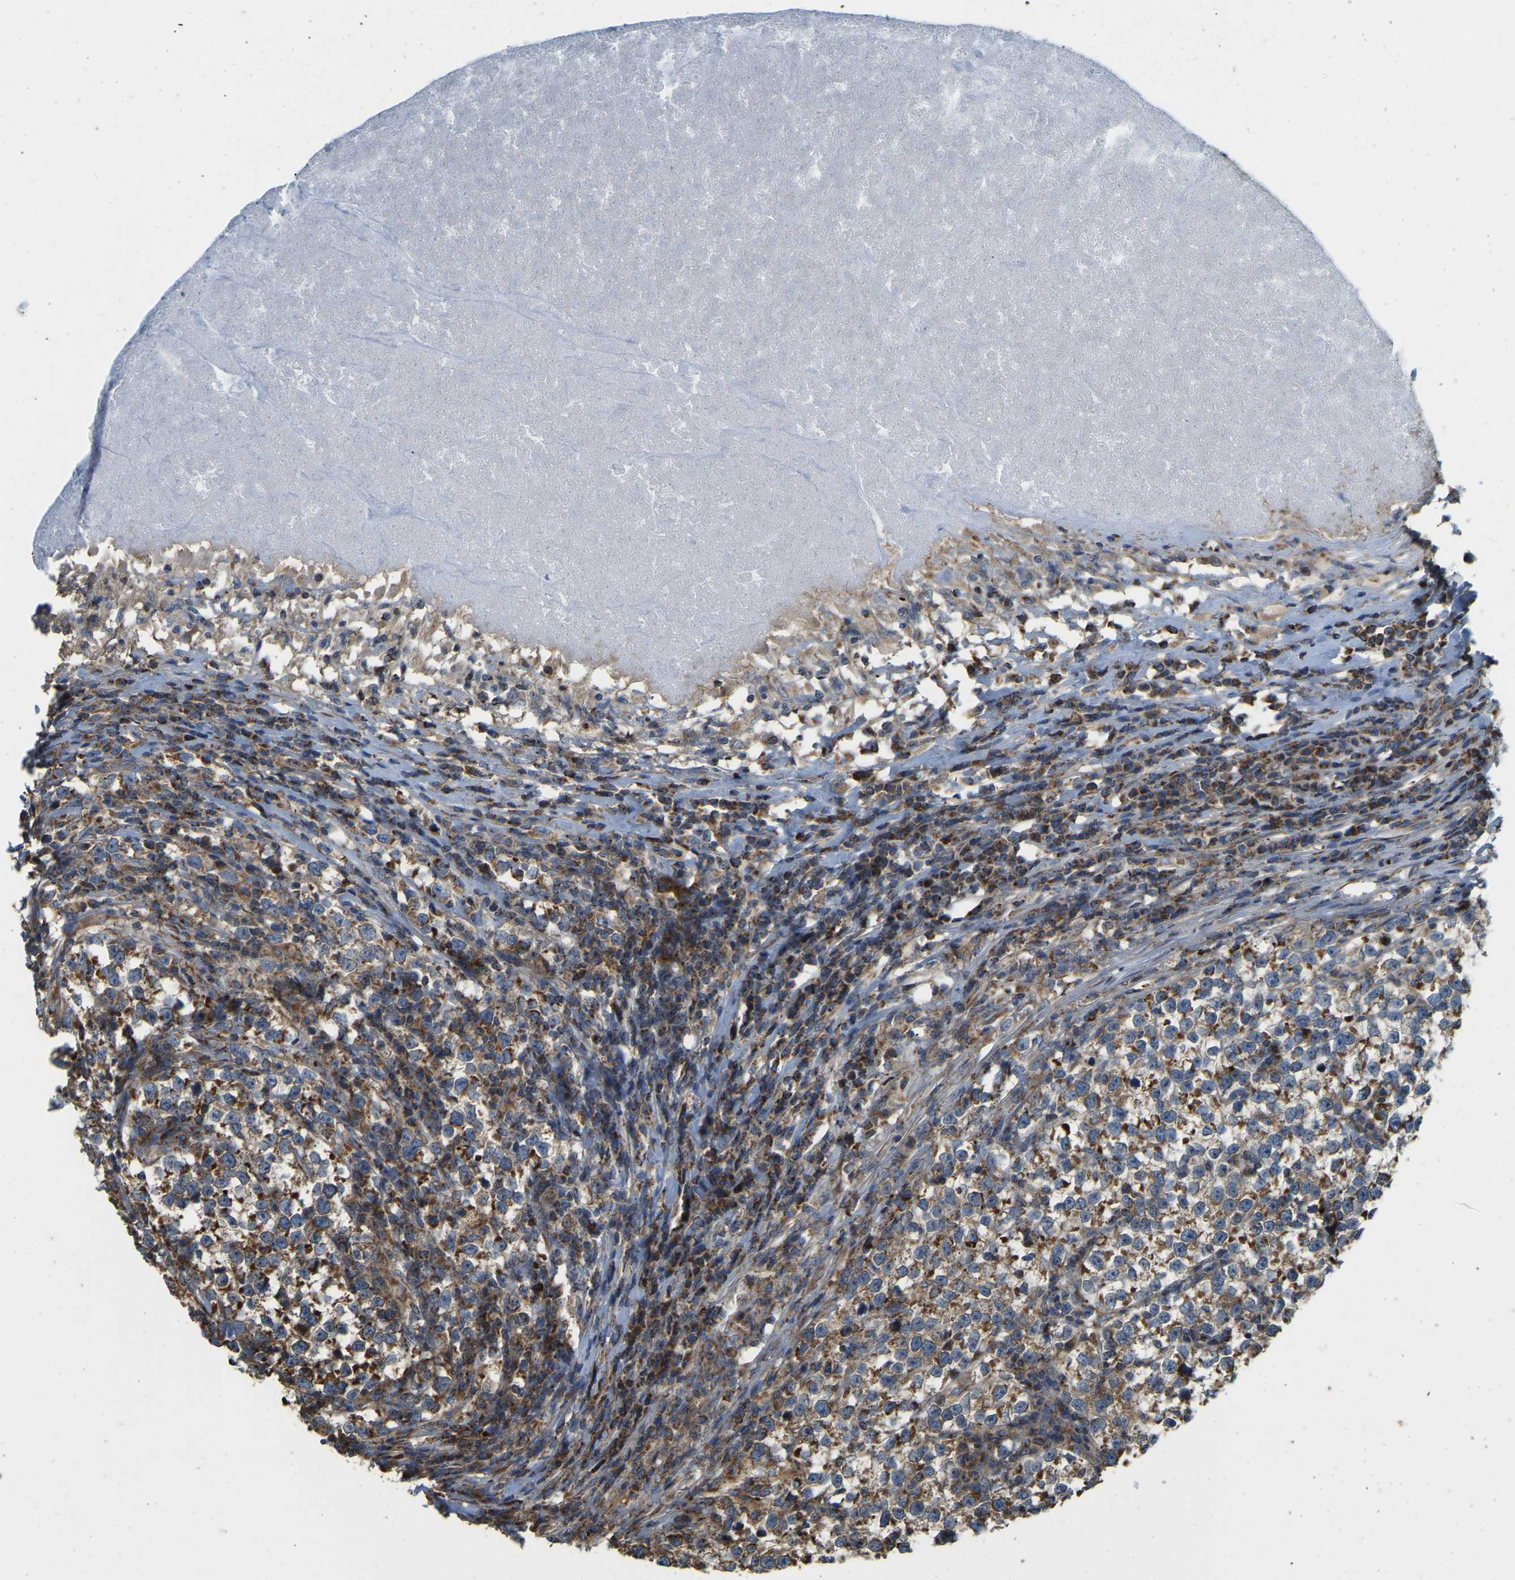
{"staining": {"intensity": "moderate", "quantity": ">75%", "location": "cytoplasmic/membranous"}, "tissue": "testis cancer", "cell_type": "Tumor cells", "image_type": "cancer", "snomed": [{"axis": "morphology", "description": "Normal tissue, NOS"}, {"axis": "morphology", "description": "Seminoma, NOS"}, {"axis": "topography", "description": "Testis"}], "caption": "Immunohistochemical staining of human testis seminoma reveals medium levels of moderate cytoplasmic/membranous positivity in approximately >75% of tumor cells. The staining is performed using DAB brown chromogen to label protein expression. The nuclei are counter-stained blue using hematoxylin.", "gene": "PSMD7", "patient": {"sex": "male", "age": 43}}